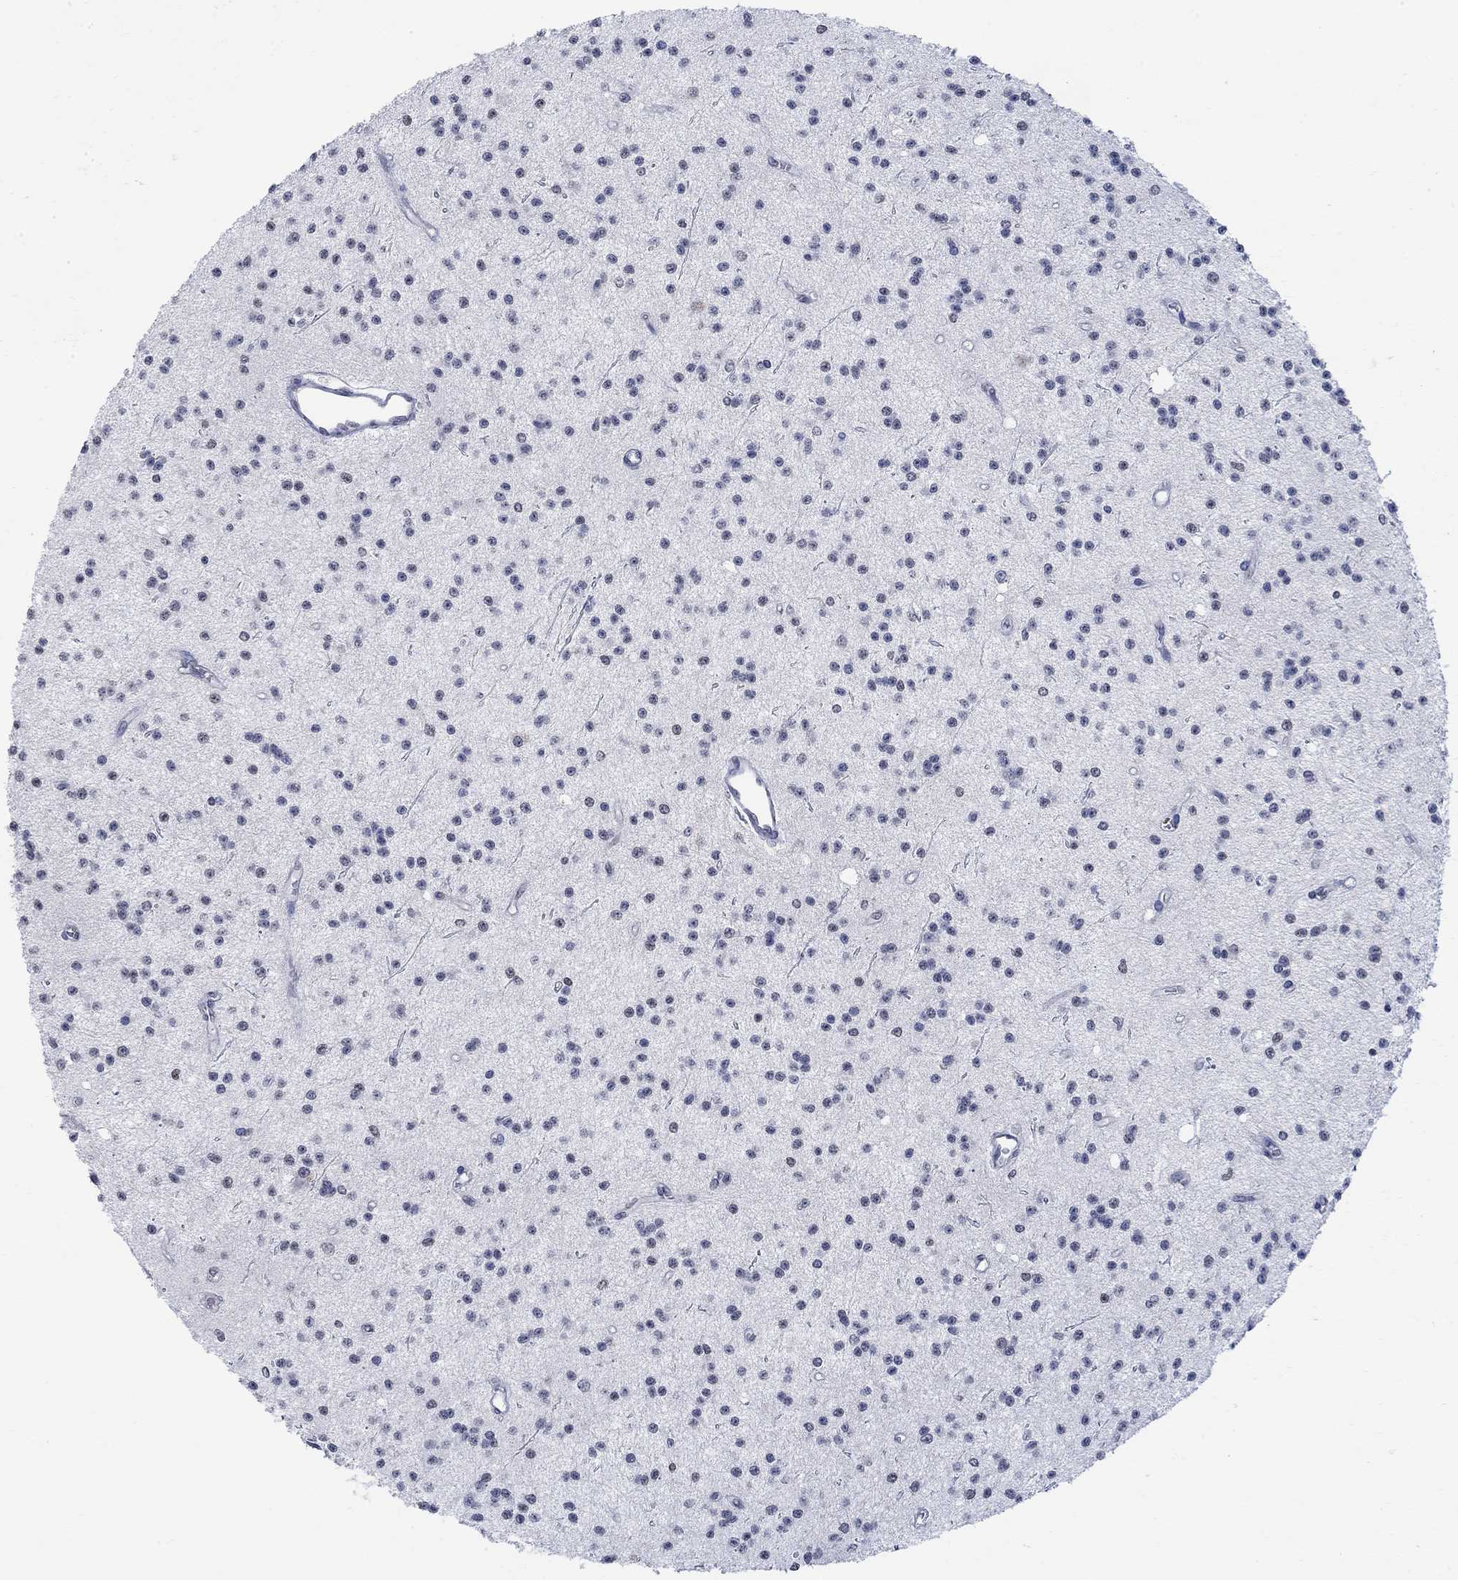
{"staining": {"intensity": "negative", "quantity": "none", "location": "none"}, "tissue": "glioma", "cell_type": "Tumor cells", "image_type": "cancer", "snomed": [{"axis": "morphology", "description": "Glioma, malignant, Low grade"}, {"axis": "topography", "description": "Brain"}], "caption": "A high-resolution photomicrograph shows immunohistochemistry staining of glioma, which displays no significant expression in tumor cells.", "gene": "TMEM255A", "patient": {"sex": "male", "age": 27}}